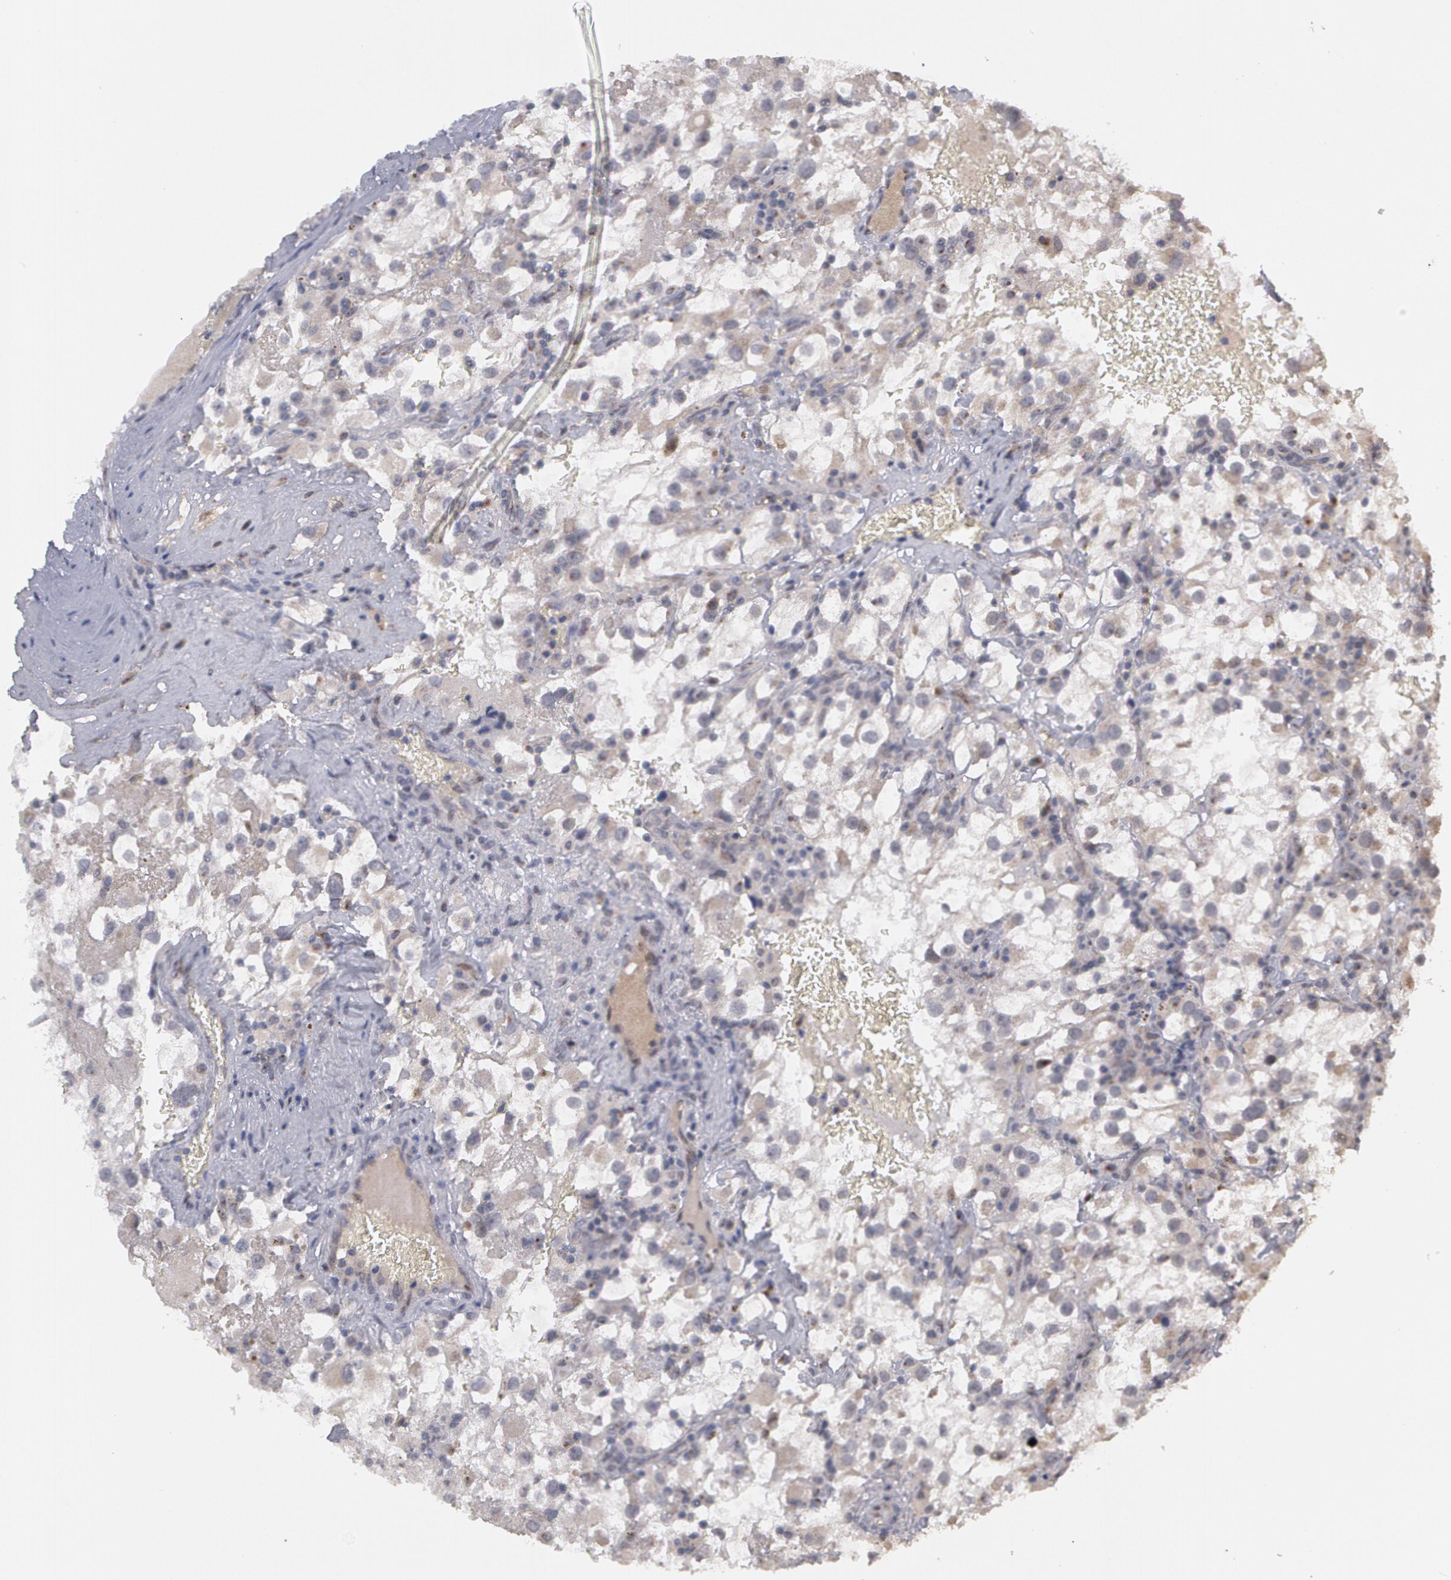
{"staining": {"intensity": "negative", "quantity": "none", "location": "none"}, "tissue": "renal cancer", "cell_type": "Tumor cells", "image_type": "cancer", "snomed": [{"axis": "morphology", "description": "Adenocarcinoma, NOS"}, {"axis": "topography", "description": "Kidney"}], "caption": "Immunohistochemical staining of human adenocarcinoma (renal) reveals no significant positivity in tumor cells.", "gene": "STX5", "patient": {"sex": "female", "age": 52}}